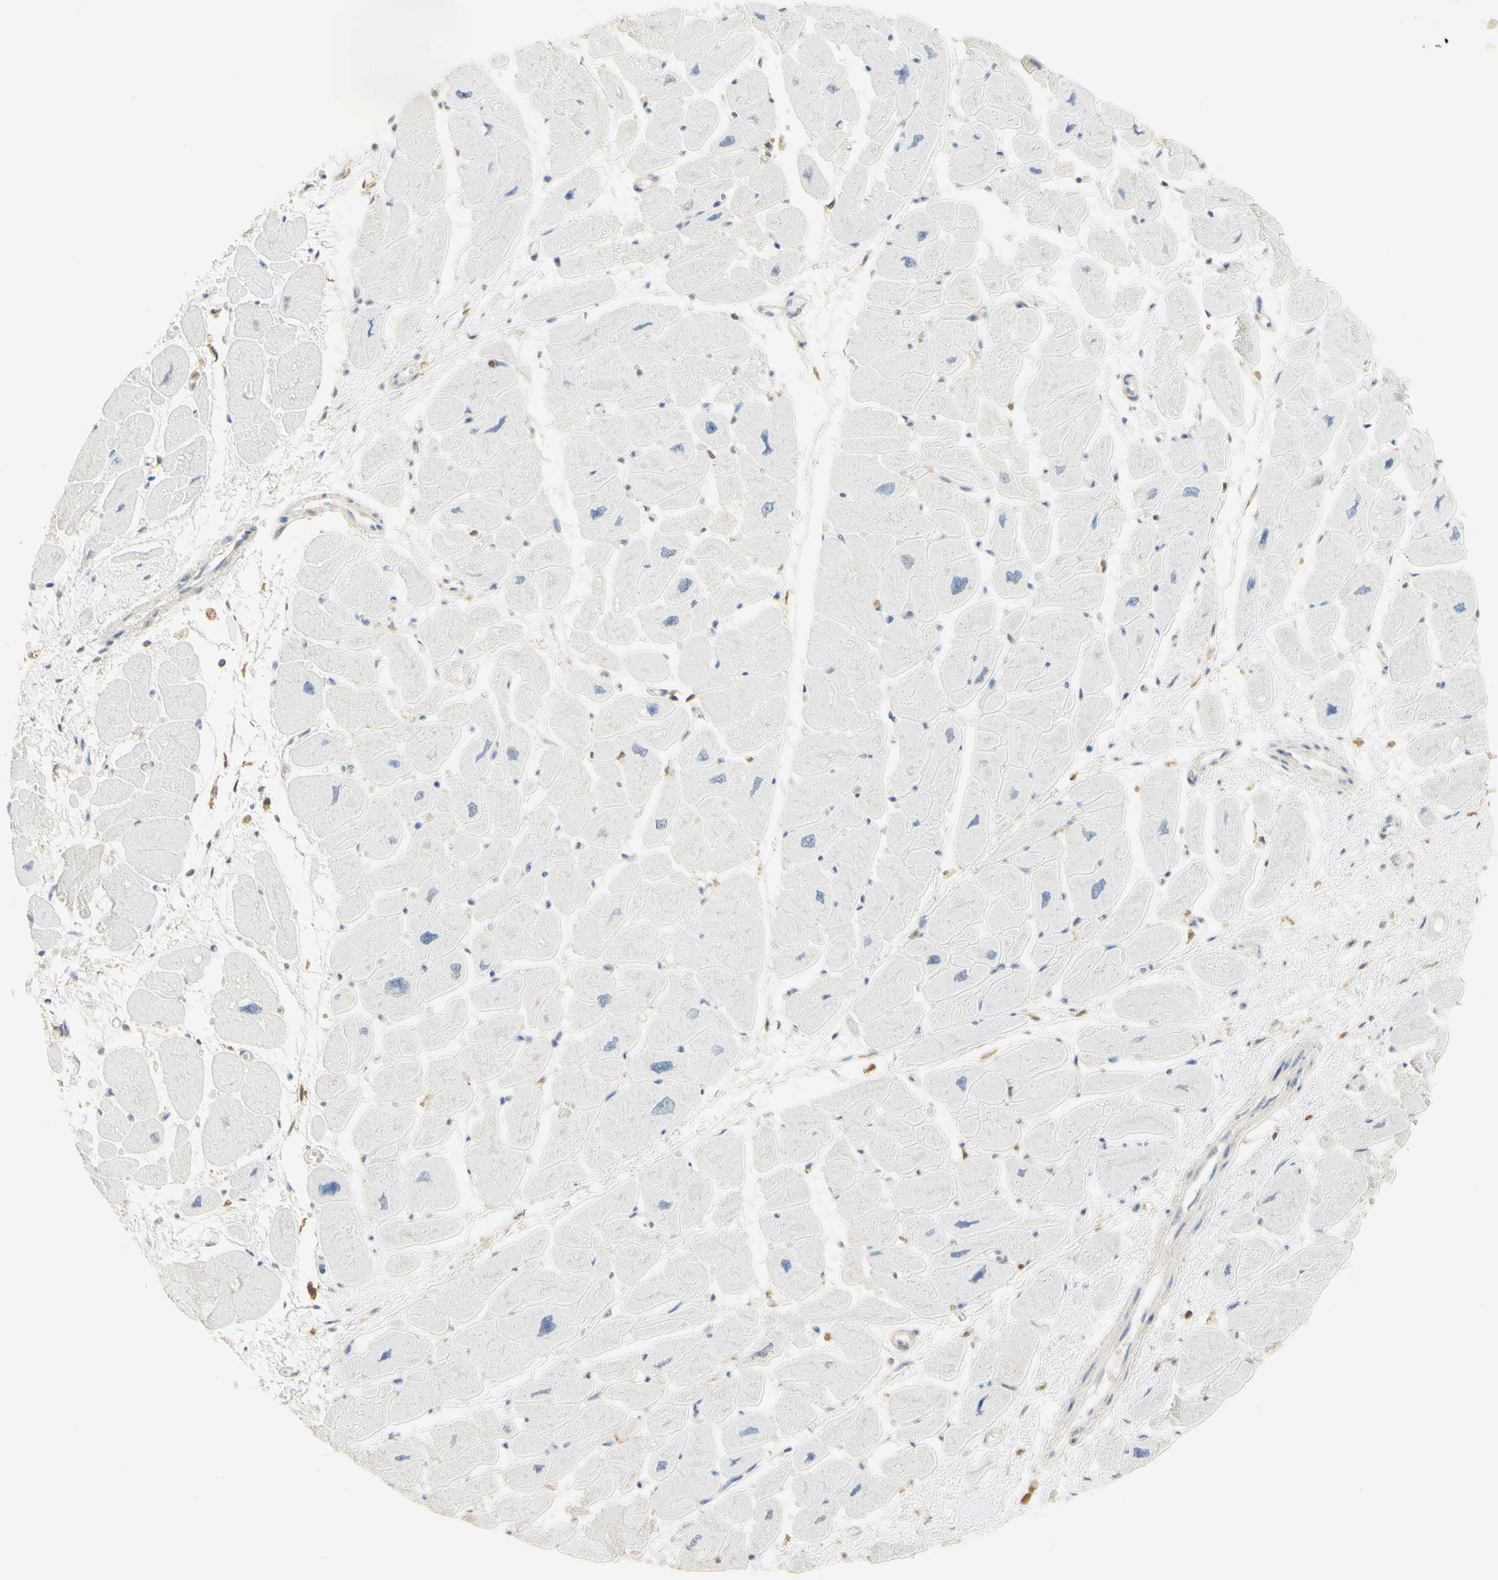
{"staining": {"intensity": "negative", "quantity": "none", "location": "none"}, "tissue": "heart muscle", "cell_type": "Cardiomyocytes", "image_type": "normal", "snomed": [{"axis": "morphology", "description": "Normal tissue, NOS"}, {"axis": "topography", "description": "Heart"}], "caption": "This is an immunohistochemistry micrograph of normal human heart muscle. There is no positivity in cardiomyocytes.", "gene": "PAK1", "patient": {"sex": "female", "age": 54}}